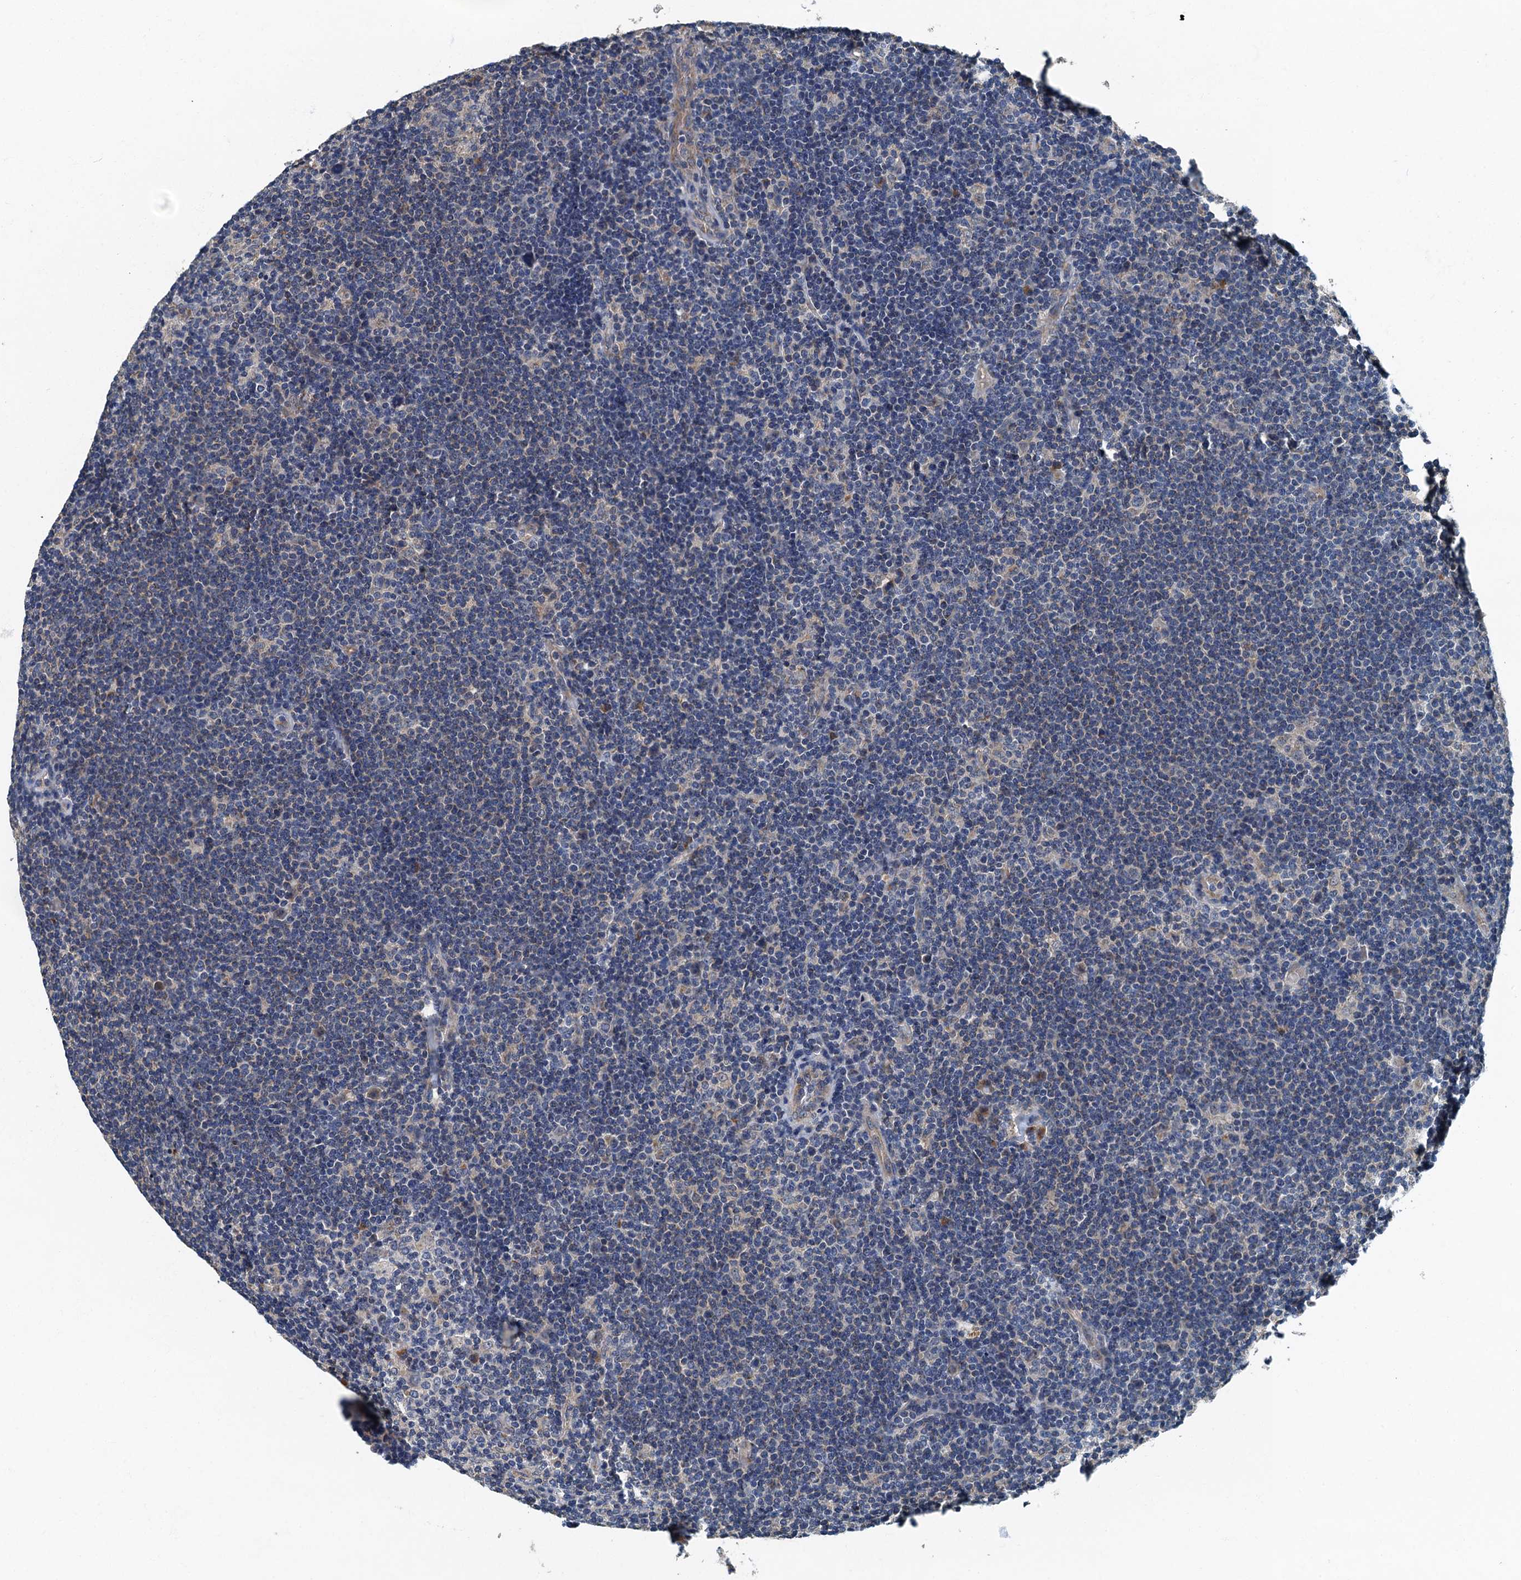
{"staining": {"intensity": "negative", "quantity": "none", "location": "none"}, "tissue": "lymphoma", "cell_type": "Tumor cells", "image_type": "cancer", "snomed": [{"axis": "morphology", "description": "Hodgkin's disease, NOS"}, {"axis": "topography", "description": "Lymph node"}], "caption": "A micrograph of lymphoma stained for a protein displays no brown staining in tumor cells.", "gene": "DDX49", "patient": {"sex": "female", "age": 57}}